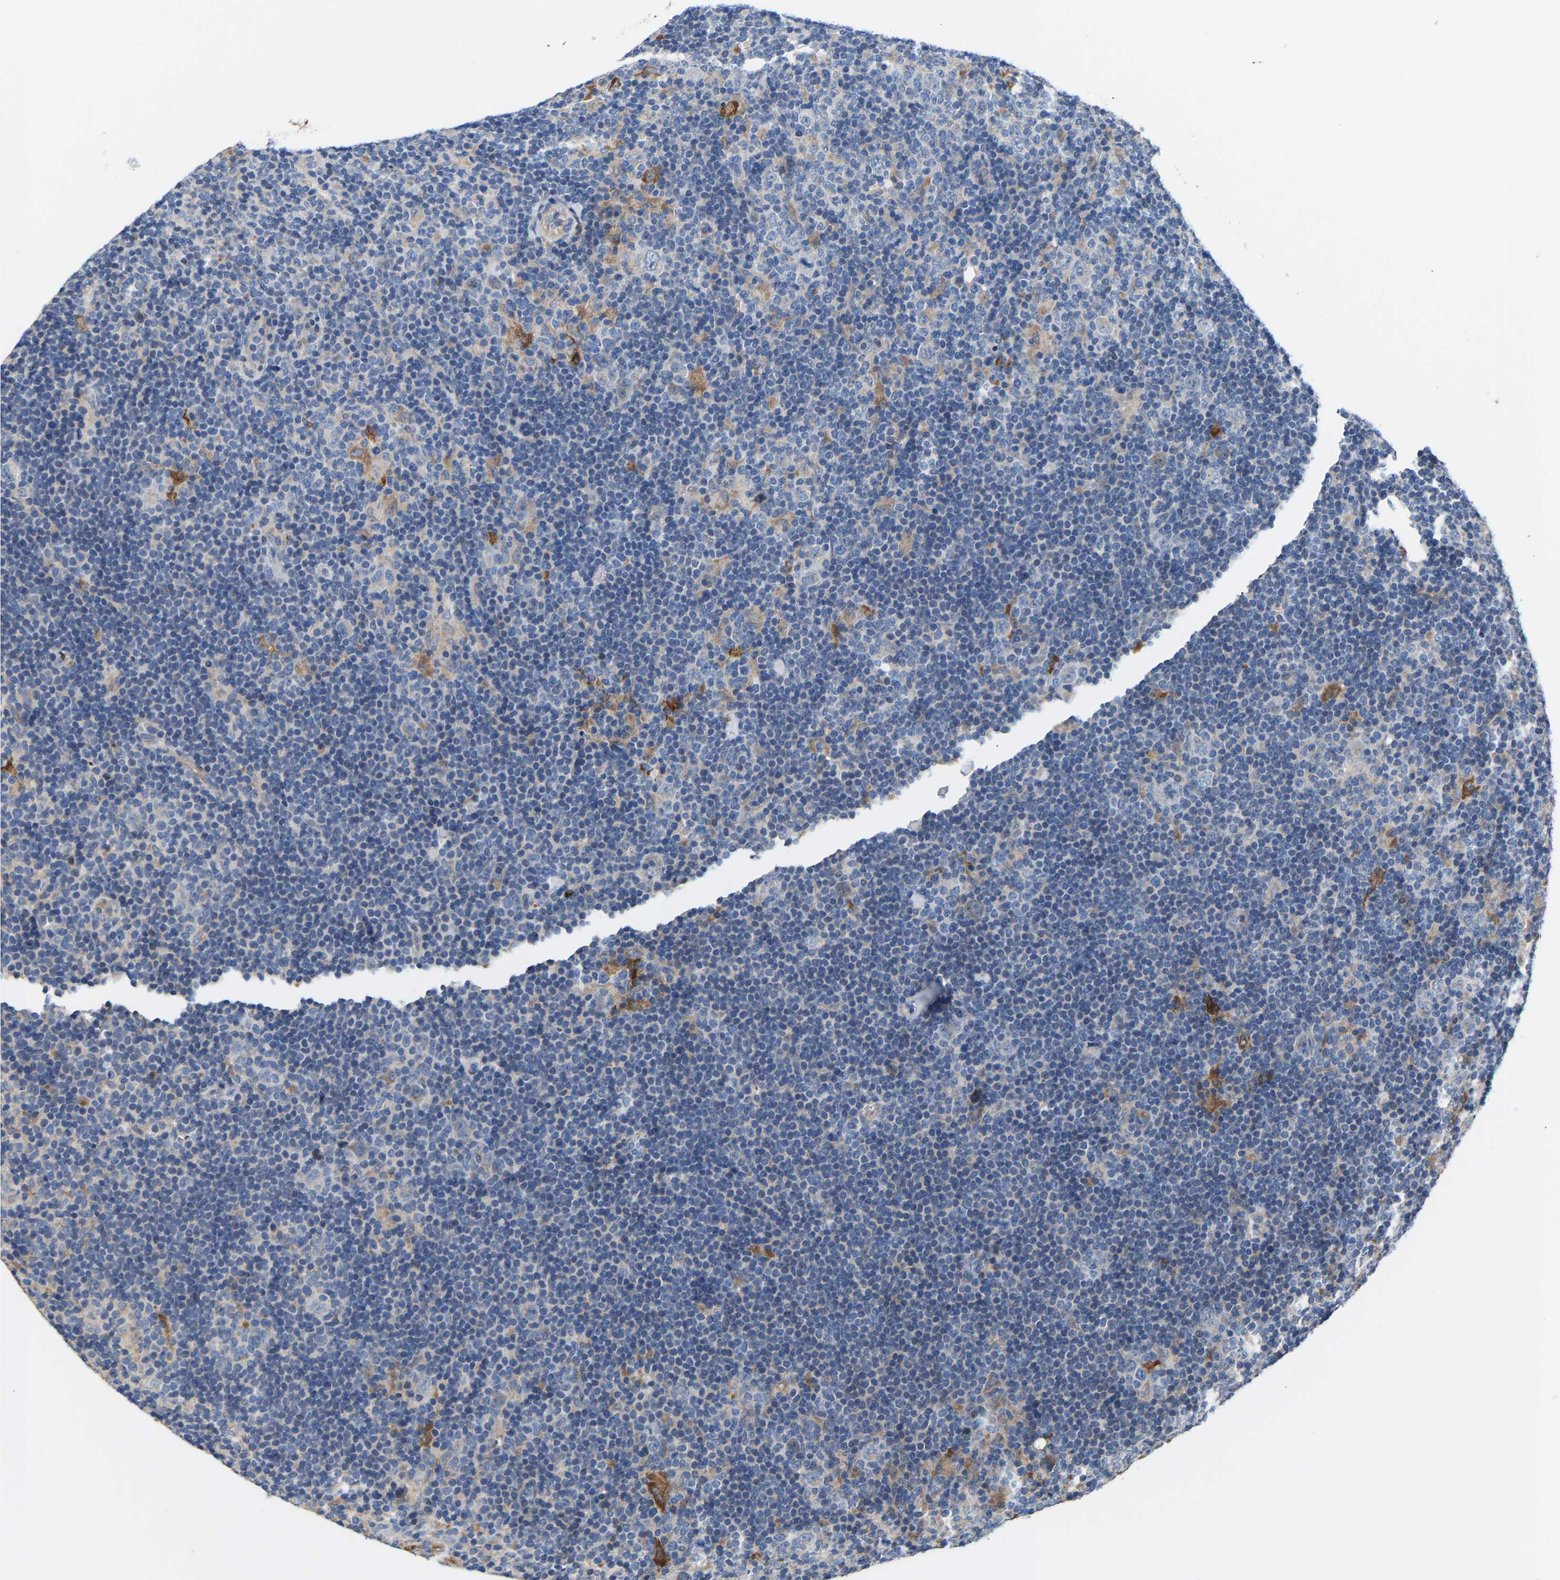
{"staining": {"intensity": "negative", "quantity": "none", "location": "none"}, "tissue": "lymphoma", "cell_type": "Tumor cells", "image_type": "cancer", "snomed": [{"axis": "morphology", "description": "Hodgkin's disease, NOS"}, {"axis": "topography", "description": "Lymph node"}], "caption": "Micrograph shows no significant protein positivity in tumor cells of lymphoma.", "gene": "CCDC171", "patient": {"sex": "female", "age": 57}}